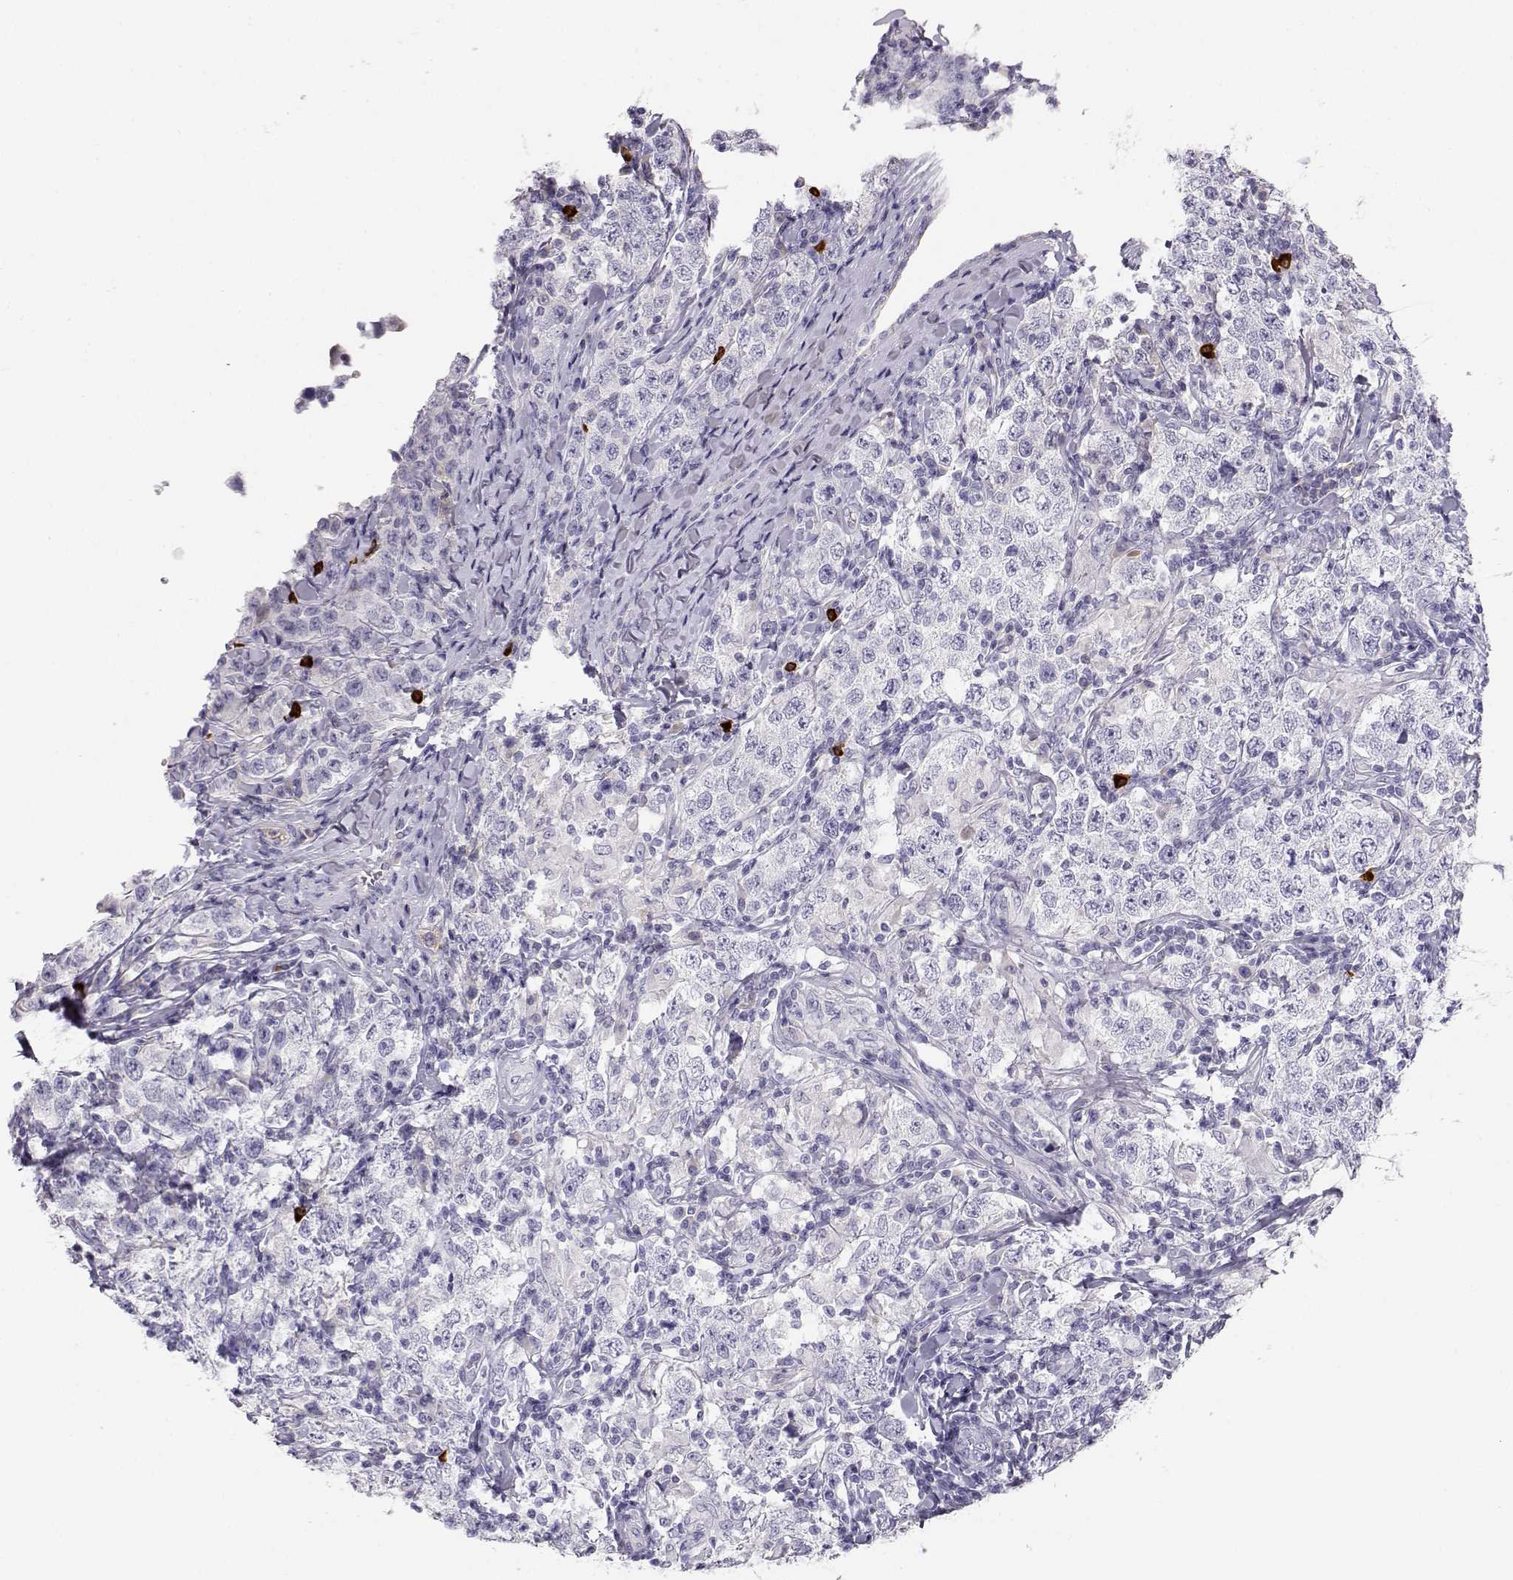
{"staining": {"intensity": "negative", "quantity": "none", "location": "none"}, "tissue": "testis cancer", "cell_type": "Tumor cells", "image_type": "cancer", "snomed": [{"axis": "morphology", "description": "Seminoma, NOS"}, {"axis": "morphology", "description": "Carcinoma, Embryonal, NOS"}, {"axis": "topography", "description": "Testis"}], "caption": "Tumor cells show no significant protein staining in embryonal carcinoma (testis).", "gene": "GPR174", "patient": {"sex": "male", "age": 41}}